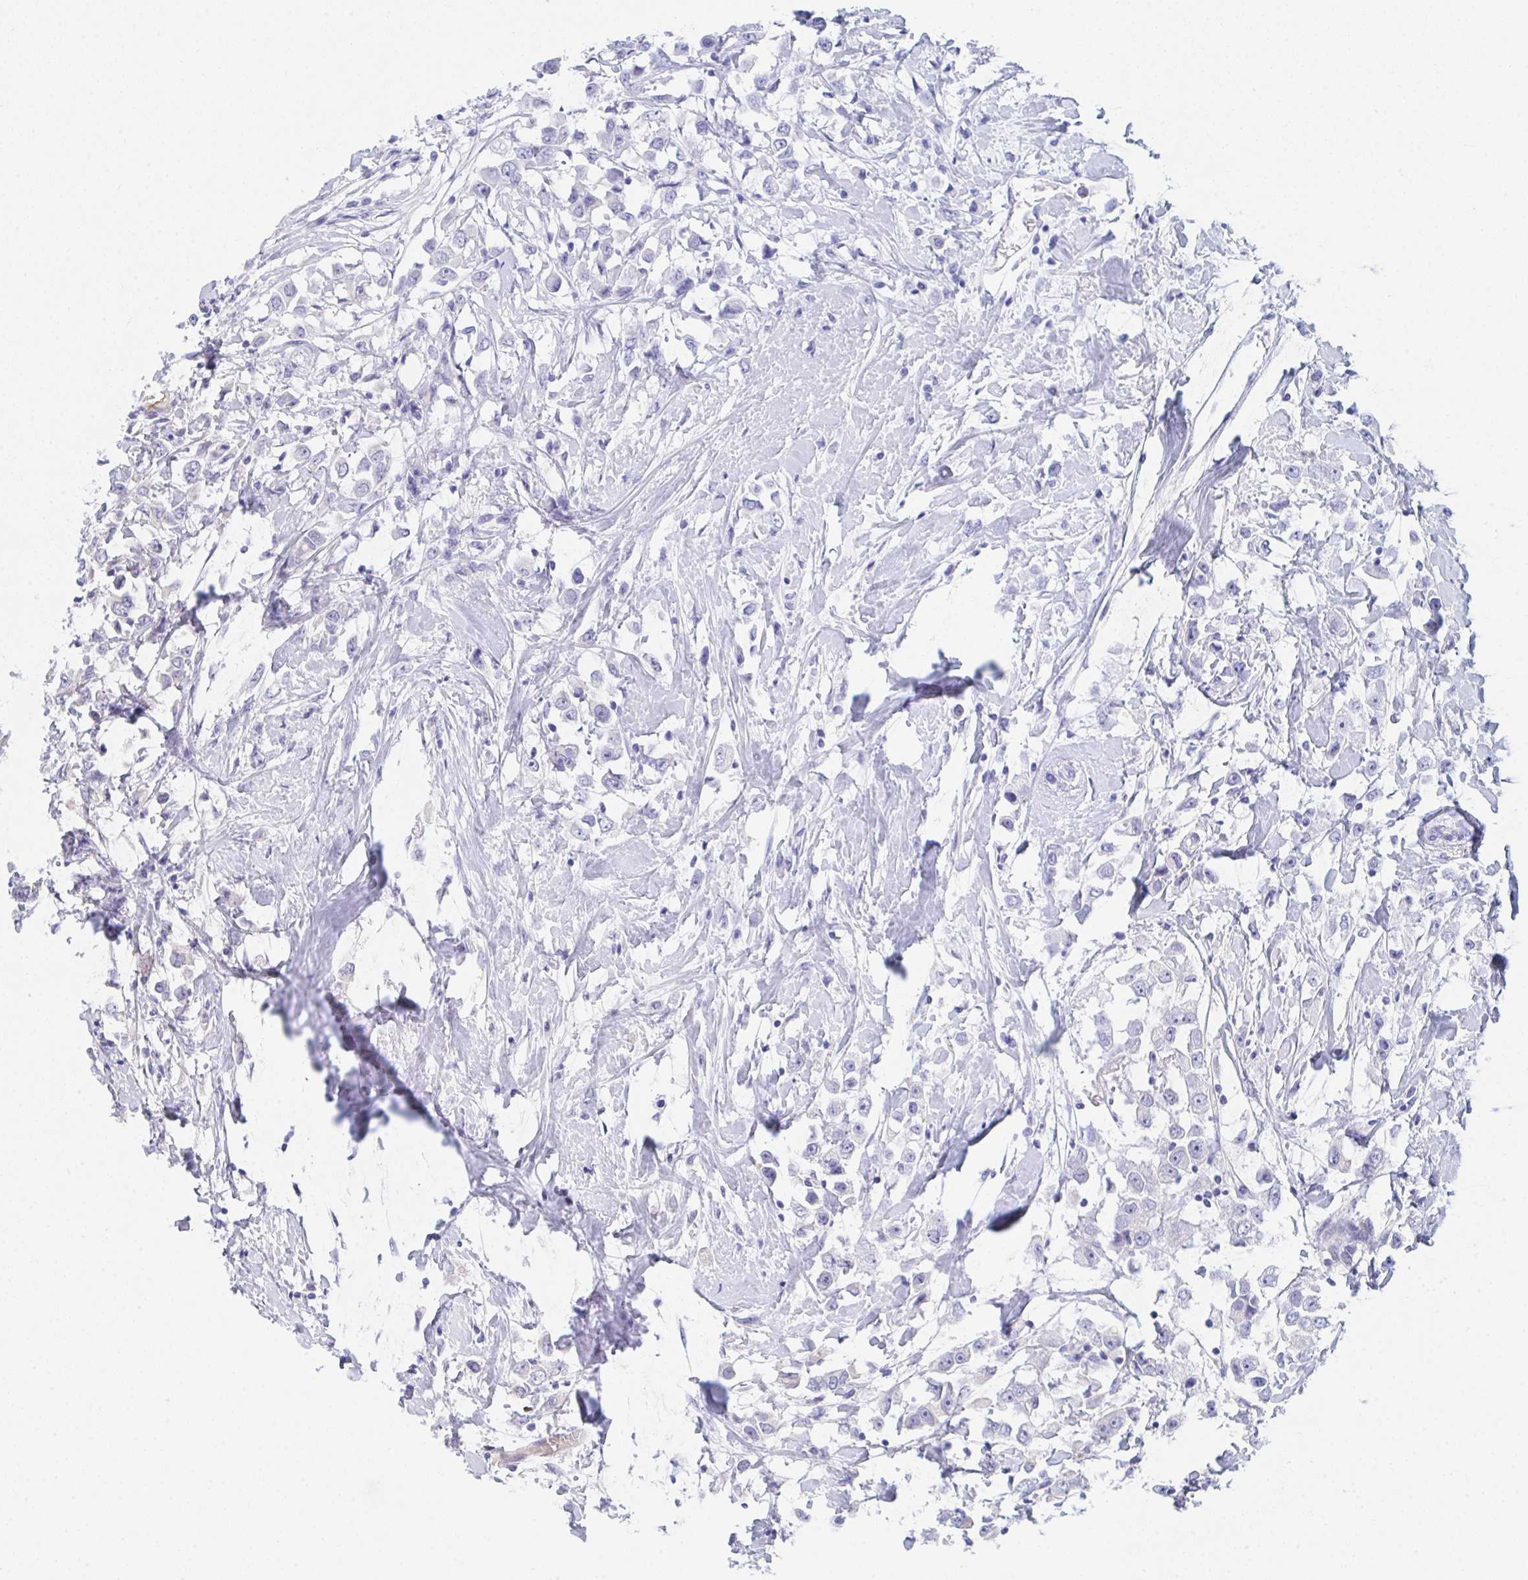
{"staining": {"intensity": "weak", "quantity": "25%-75%", "location": "cytoplasmic/membranous"}, "tissue": "breast cancer", "cell_type": "Tumor cells", "image_type": "cancer", "snomed": [{"axis": "morphology", "description": "Duct carcinoma"}, {"axis": "topography", "description": "Breast"}], "caption": "Brown immunohistochemical staining in invasive ductal carcinoma (breast) shows weak cytoplasmic/membranous staining in about 25%-75% of tumor cells.", "gene": "TNFSF4", "patient": {"sex": "female", "age": 61}}